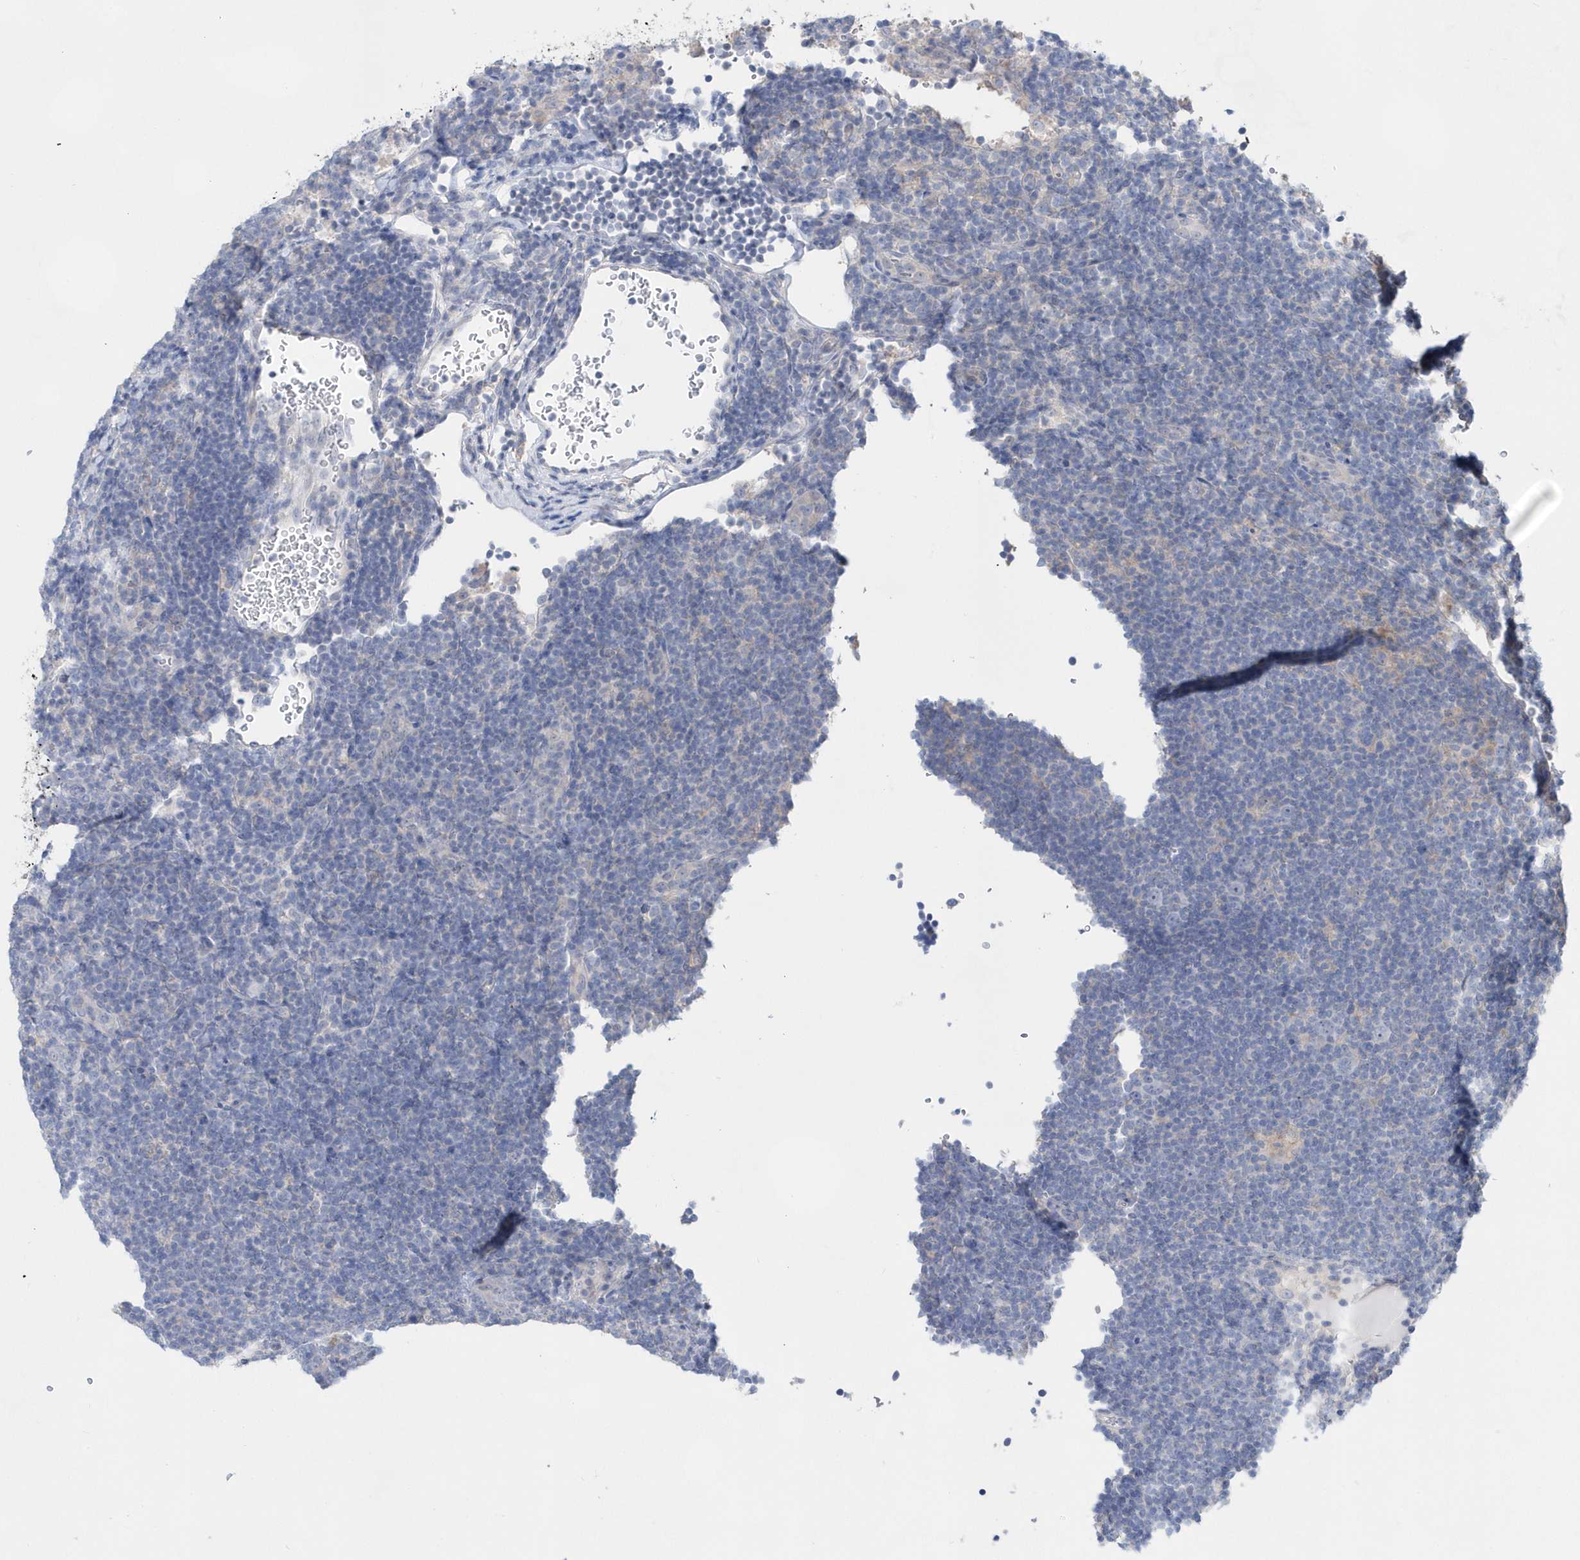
{"staining": {"intensity": "negative", "quantity": "none", "location": "none"}, "tissue": "lymphoma", "cell_type": "Tumor cells", "image_type": "cancer", "snomed": [{"axis": "morphology", "description": "Hodgkin's disease, NOS"}, {"axis": "topography", "description": "Lymph node"}], "caption": "Human lymphoma stained for a protein using immunohistochemistry (IHC) reveals no positivity in tumor cells.", "gene": "BDH2", "patient": {"sex": "female", "age": 57}}